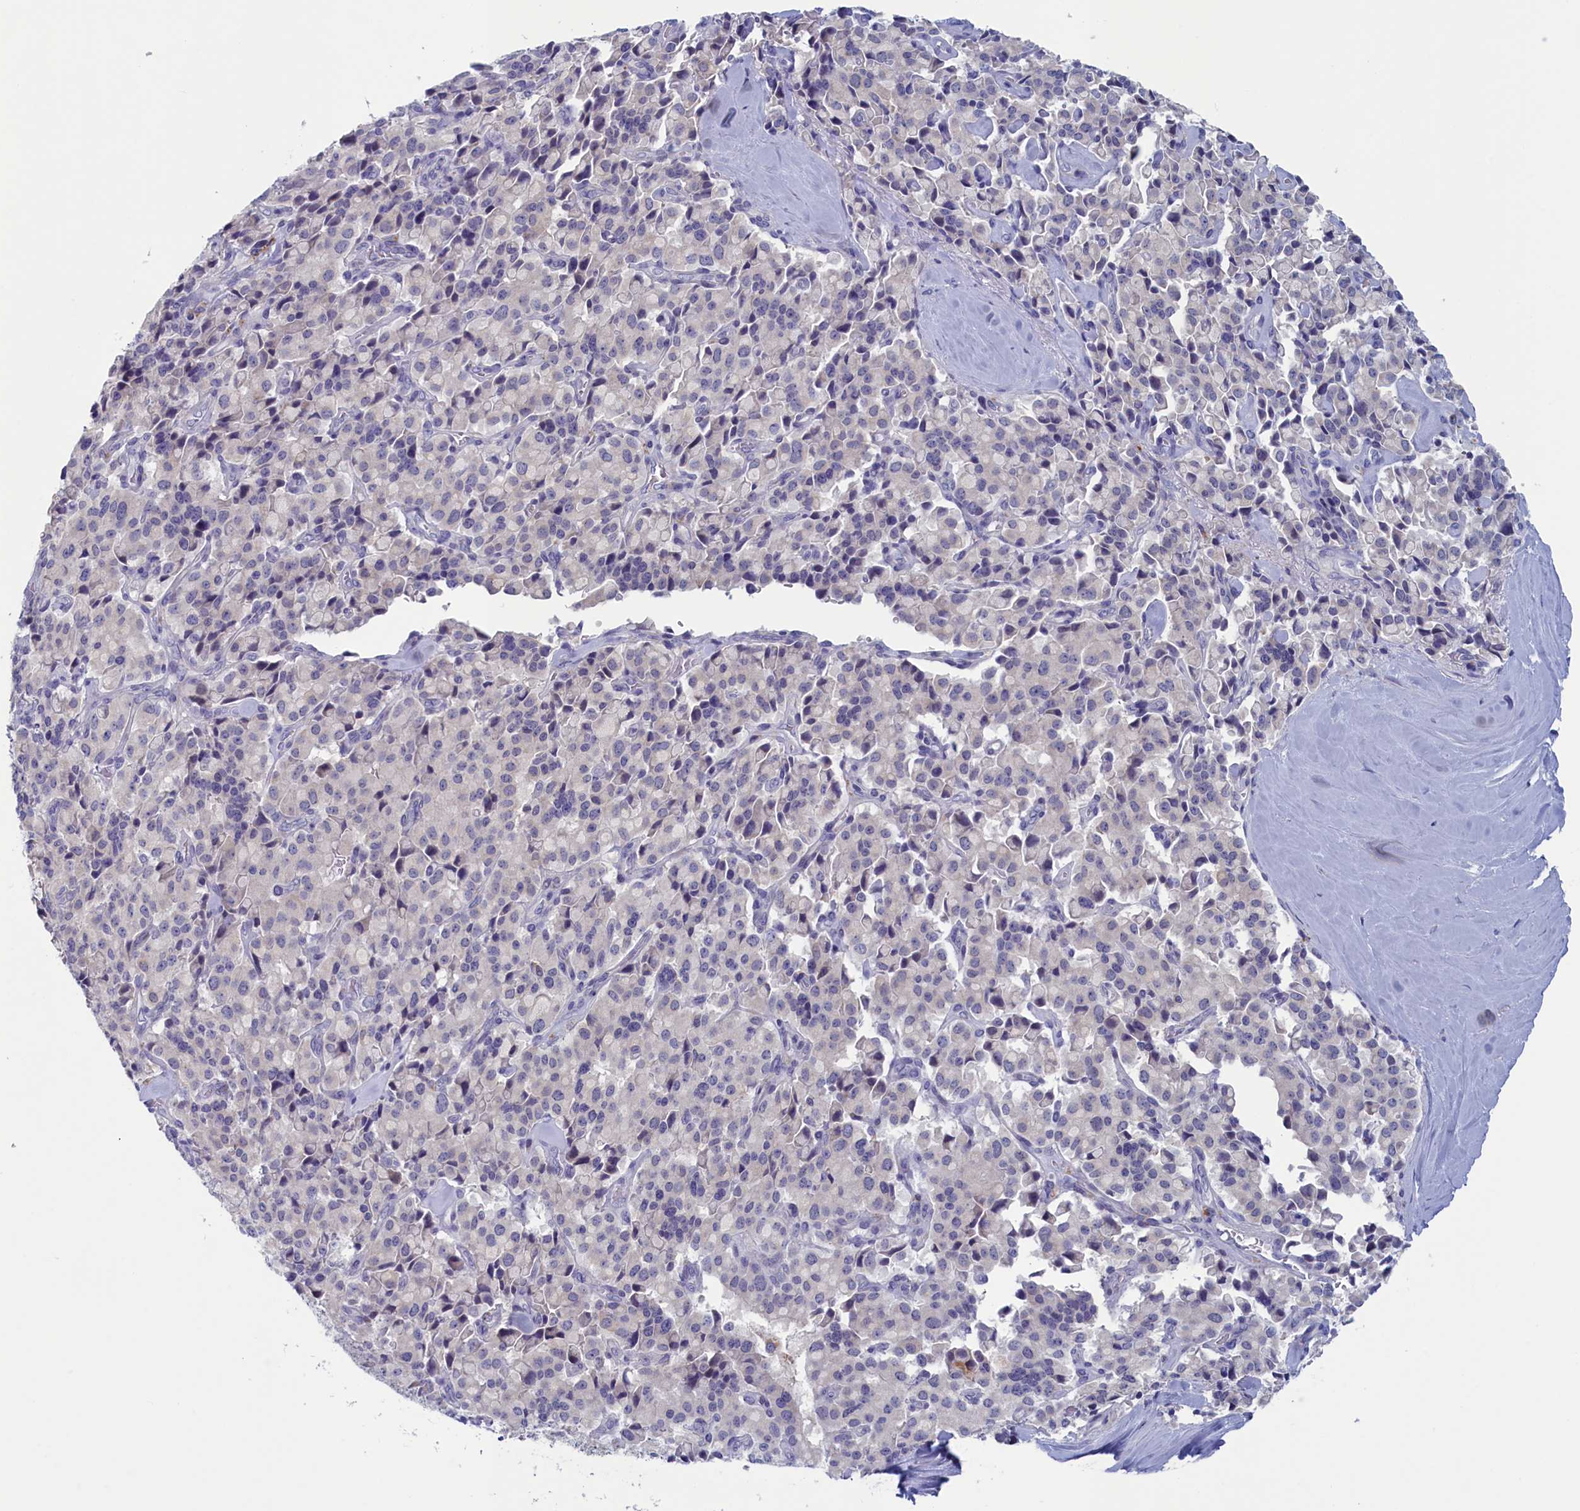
{"staining": {"intensity": "negative", "quantity": "none", "location": "none"}, "tissue": "pancreatic cancer", "cell_type": "Tumor cells", "image_type": "cancer", "snomed": [{"axis": "morphology", "description": "Adenocarcinoma, NOS"}, {"axis": "topography", "description": "Pancreas"}], "caption": "Immunohistochemical staining of human pancreatic adenocarcinoma shows no significant expression in tumor cells.", "gene": "WDR76", "patient": {"sex": "male", "age": 65}}